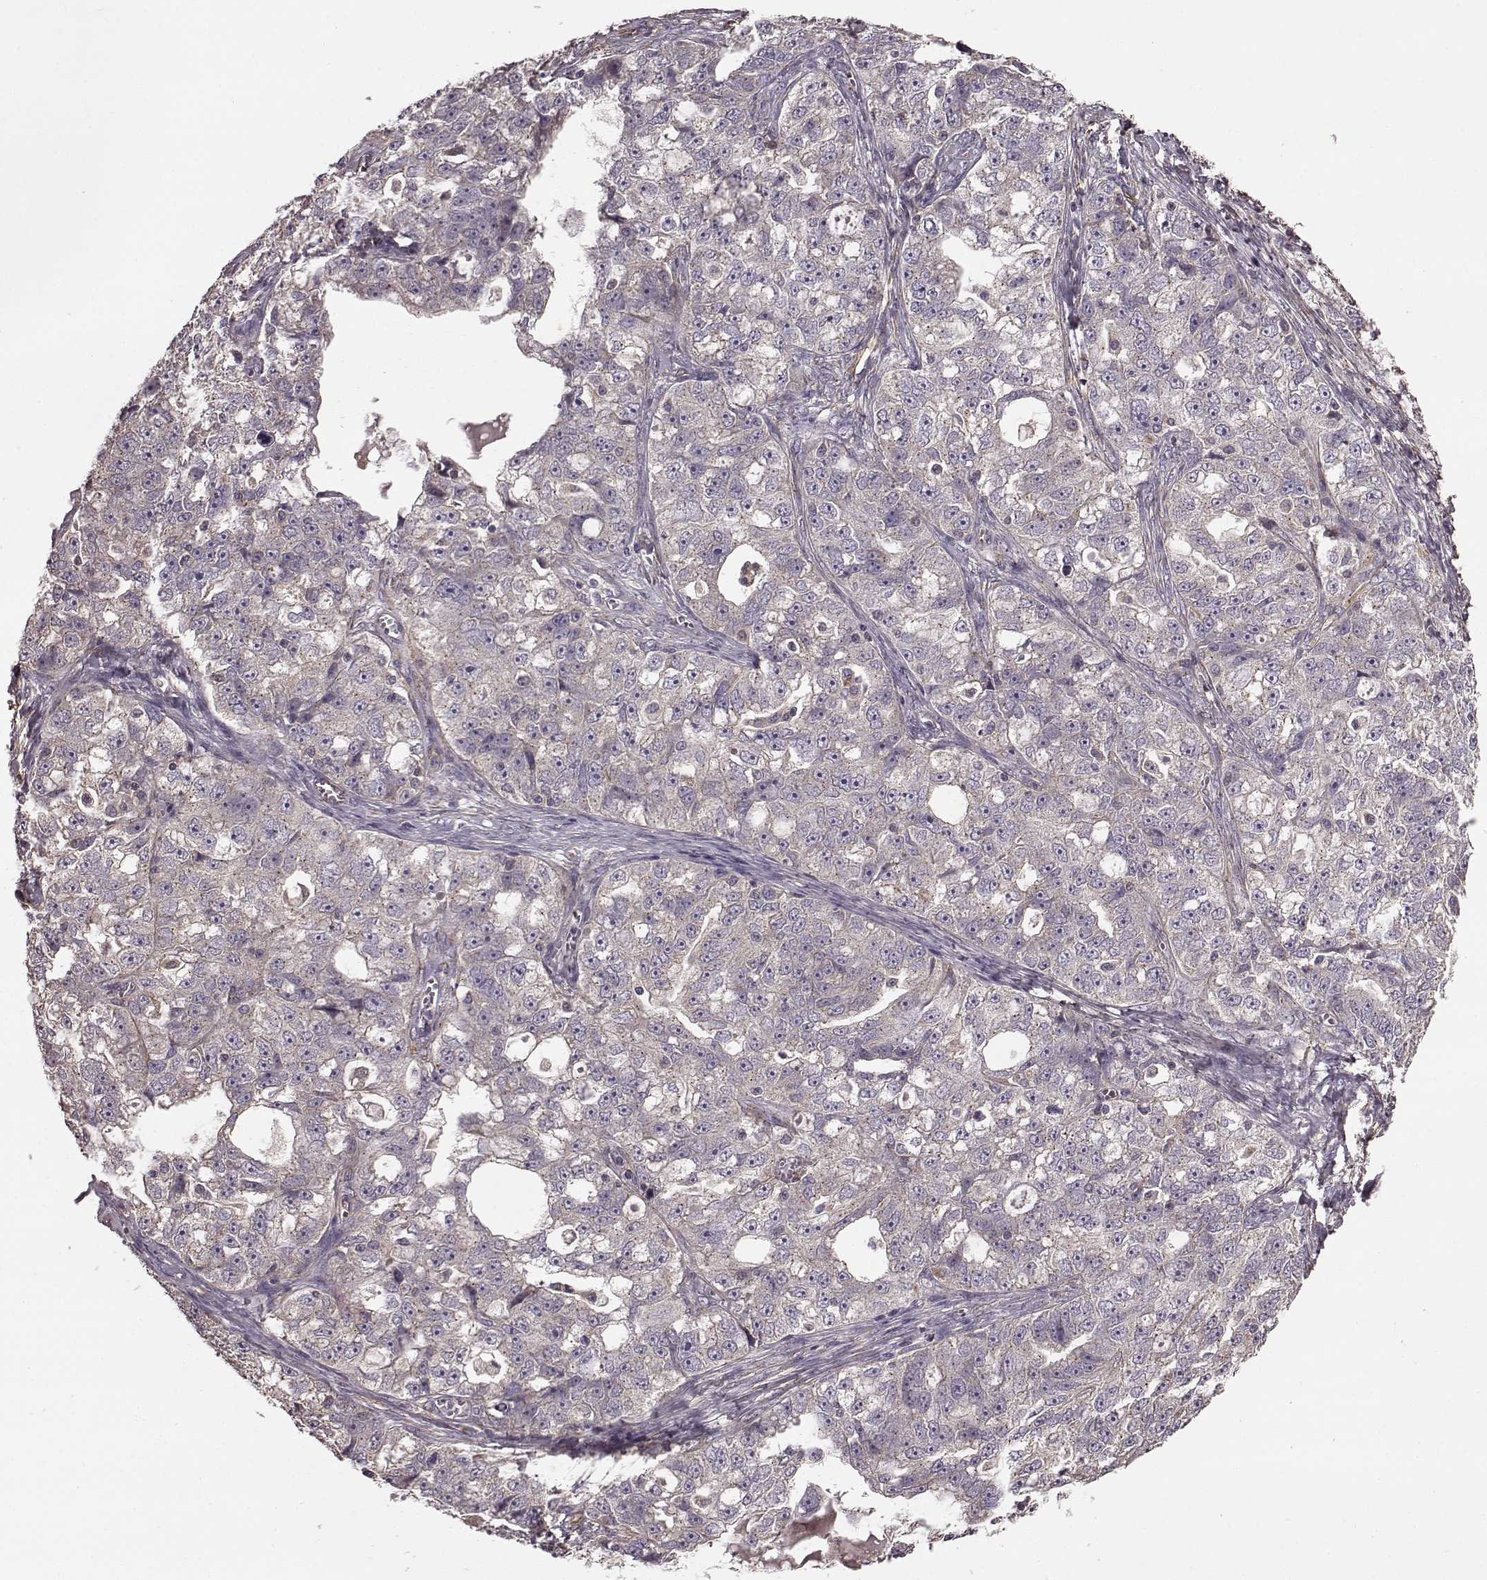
{"staining": {"intensity": "negative", "quantity": "none", "location": "none"}, "tissue": "ovarian cancer", "cell_type": "Tumor cells", "image_type": "cancer", "snomed": [{"axis": "morphology", "description": "Cystadenocarcinoma, serous, NOS"}, {"axis": "topography", "description": "Ovary"}], "caption": "The immunohistochemistry photomicrograph has no significant staining in tumor cells of serous cystadenocarcinoma (ovarian) tissue.", "gene": "NTF3", "patient": {"sex": "female", "age": 51}}